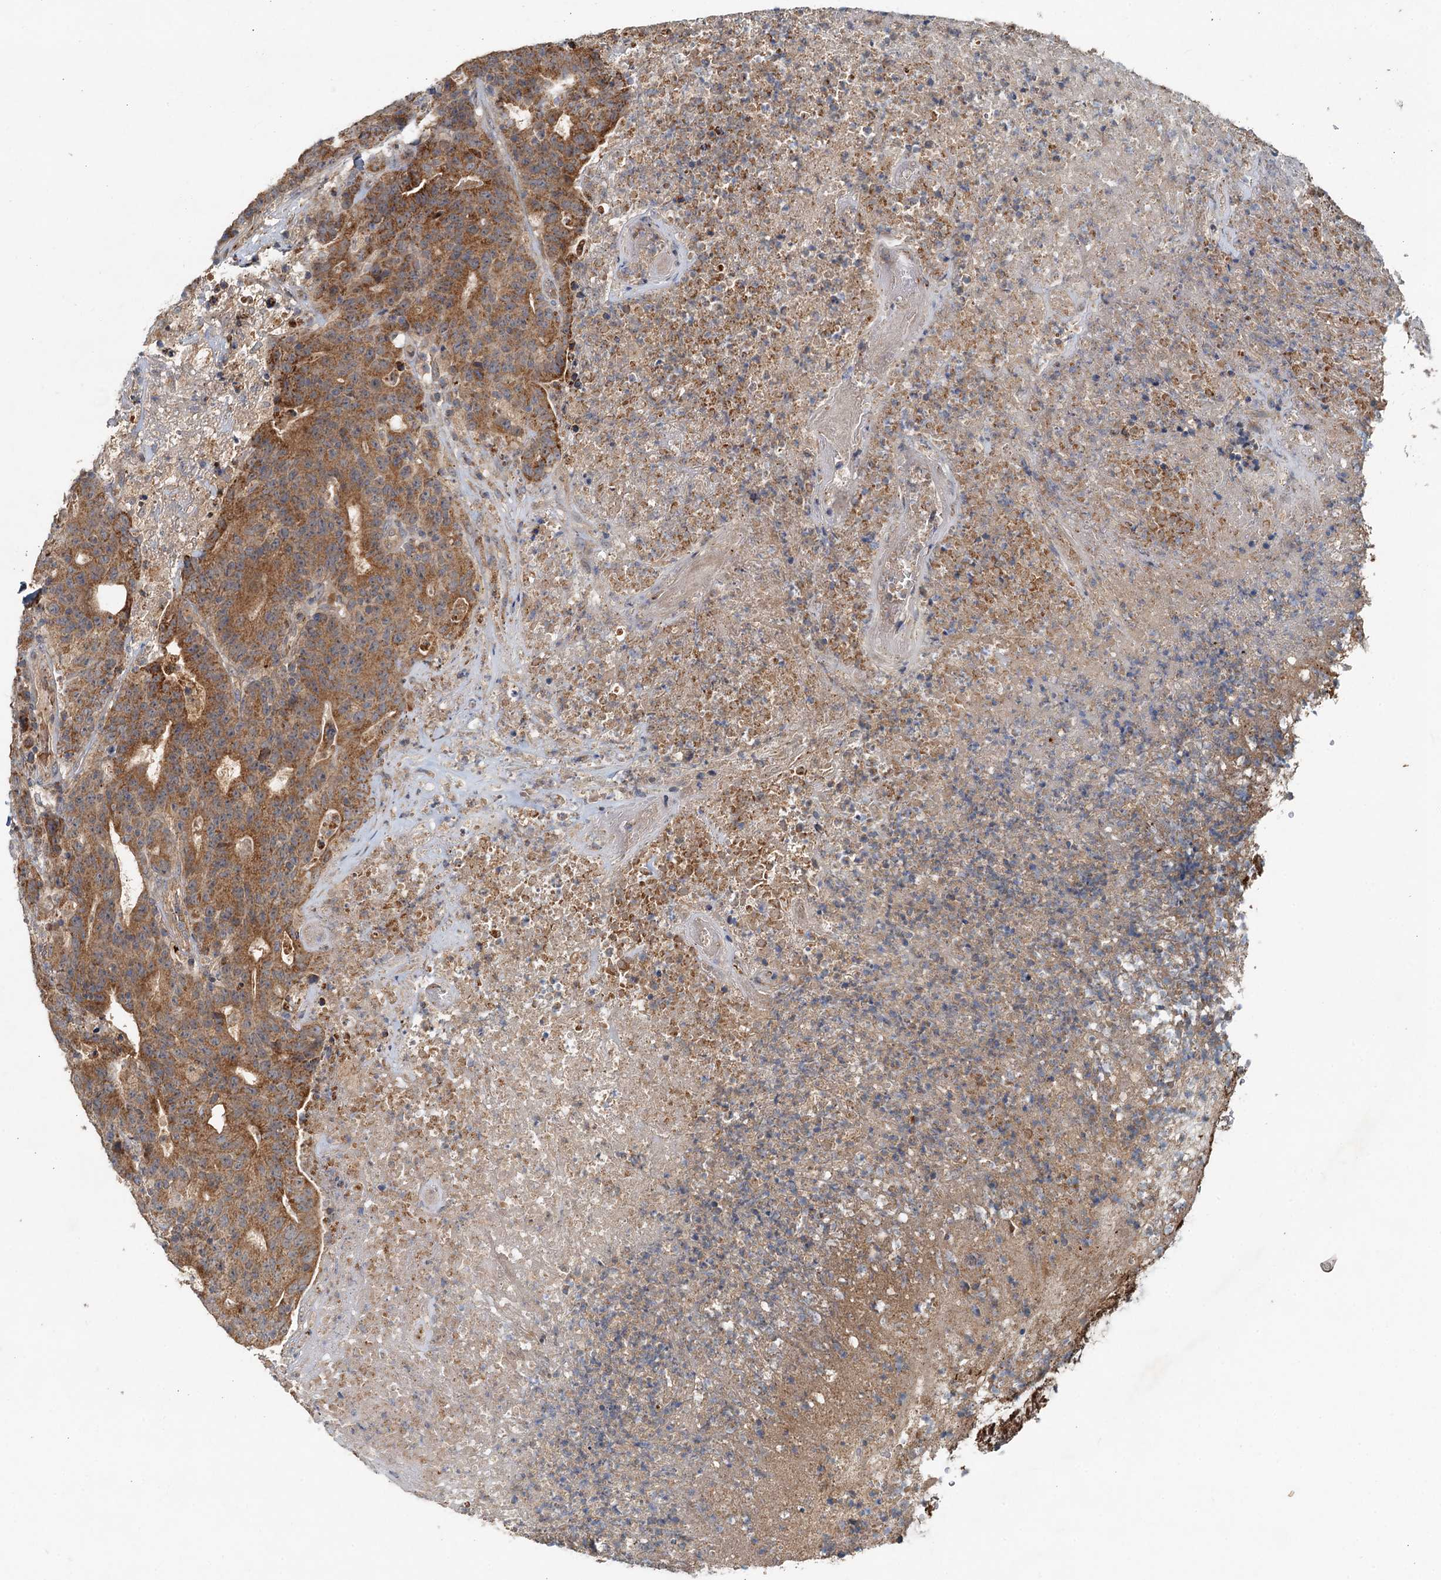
{"staining": {"intensity": "moderate", "quantity": ">75%", "location": "cytoplasmic/membranous"}, "tissue": "colorectal cancer", "cell_type": "Tumor cells", "image_type": "cancer", "snomed": [{"axis": "morphology", "description": "Adenocarcinoma, NOS"}, {"axis": "topography", "description": "Colon"}], "caption": "High-power microscopy captured an immunohistochemistry (IHC) micrograph of adenocarcinoma (colorectal), revealing moderate cytoplasmic/membranous staining in approximately >75% of tumor cells.", "gene": "CEP68", "patient": {"sex": "female", "age": 75}}